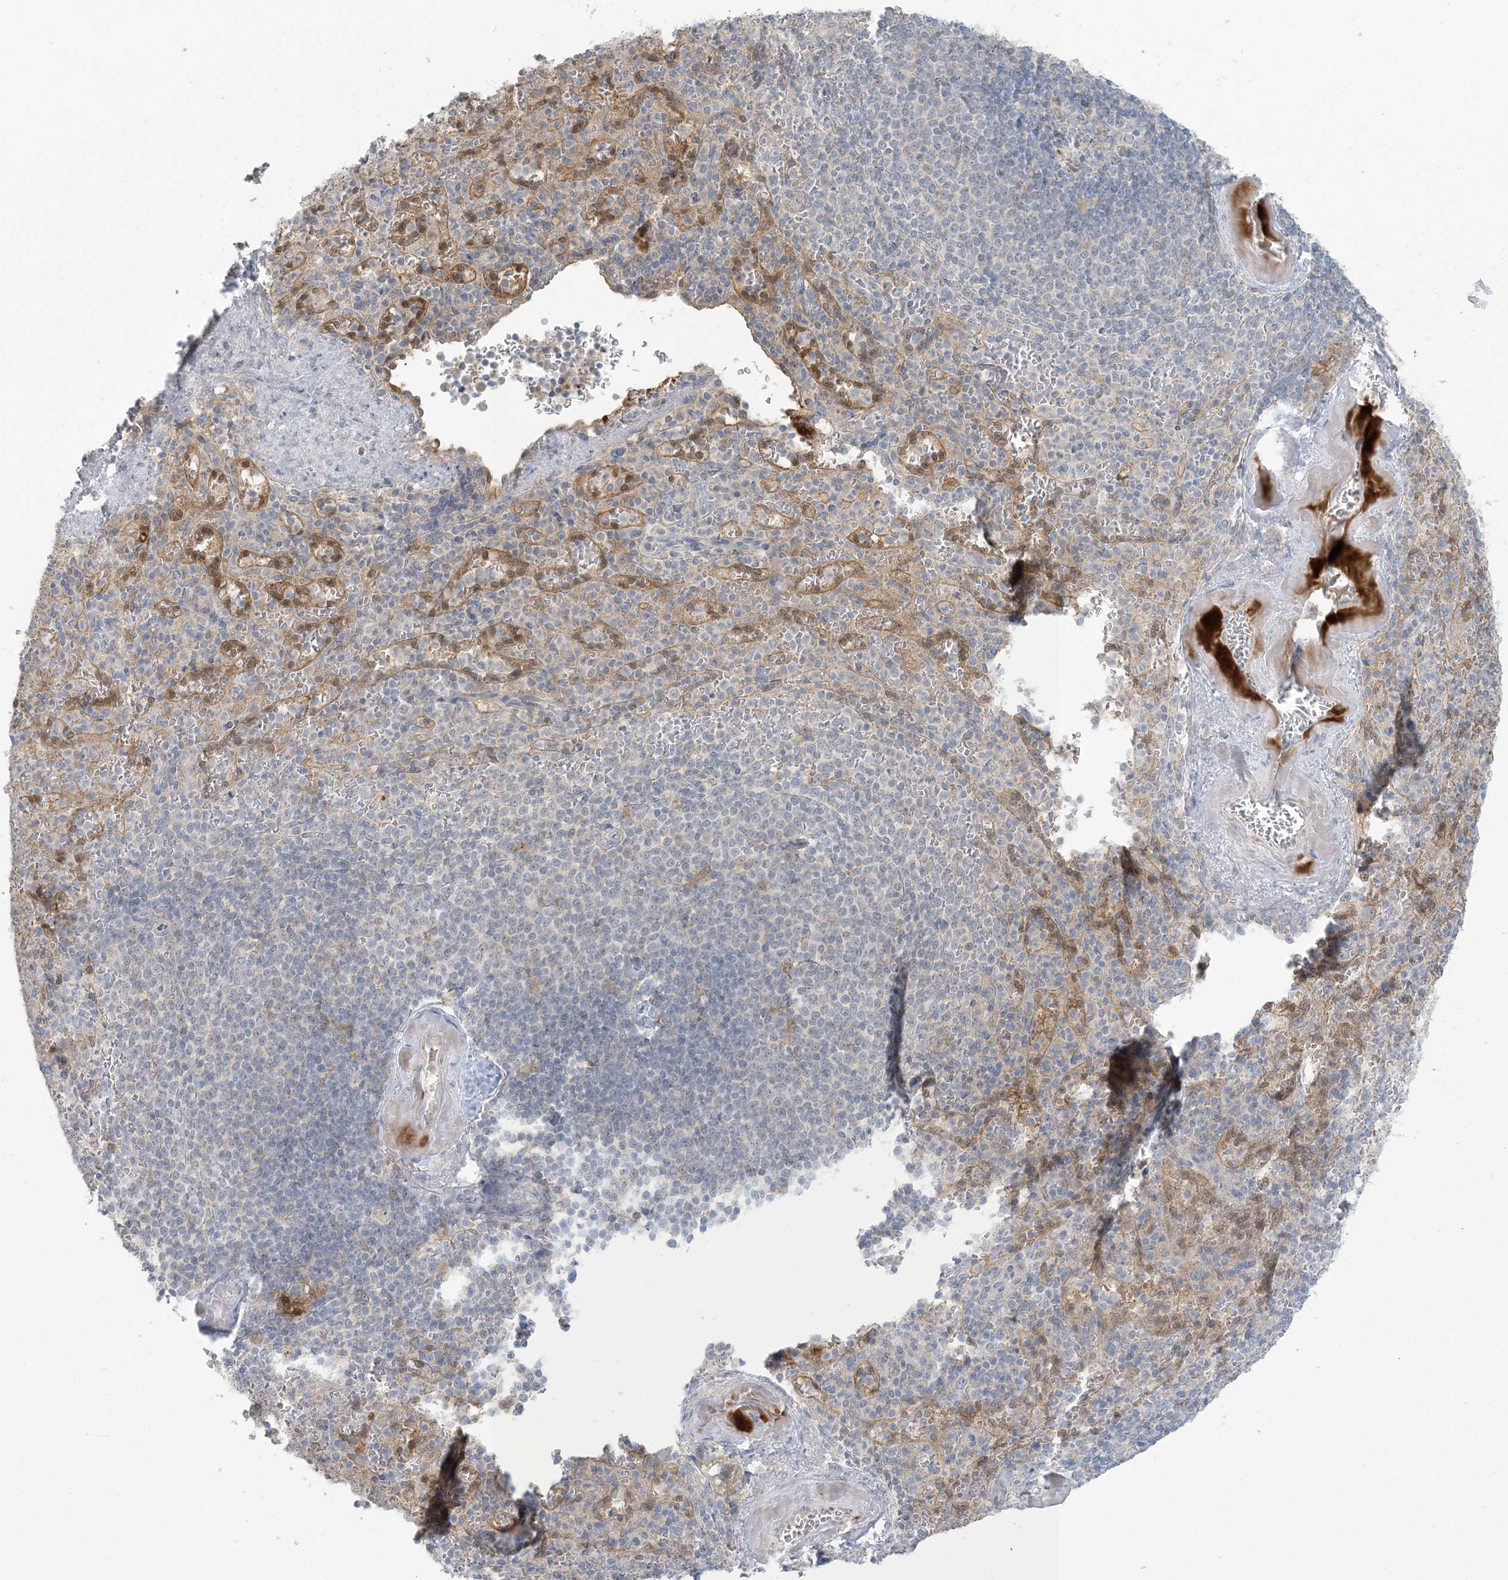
{"staining": {"intensity": "weak", "quantity": "<25%", "location": "cytoplasmic/membranous"}, "tissue": "spleen", "cell_type": "Cells in red pulp", "image_type": "normal", "snomed": [{"axis": "morphology", "description": "Normal tissue, NOS"}, {"axis": "topography", "description": "Spleen"}], "caption": "The immunohistochemistry (IHC) micrograph has no significant staining in cells in red pulp of spleen.", "gene": "NRBP2", "patient": {"sex": "female", "age": 74}}